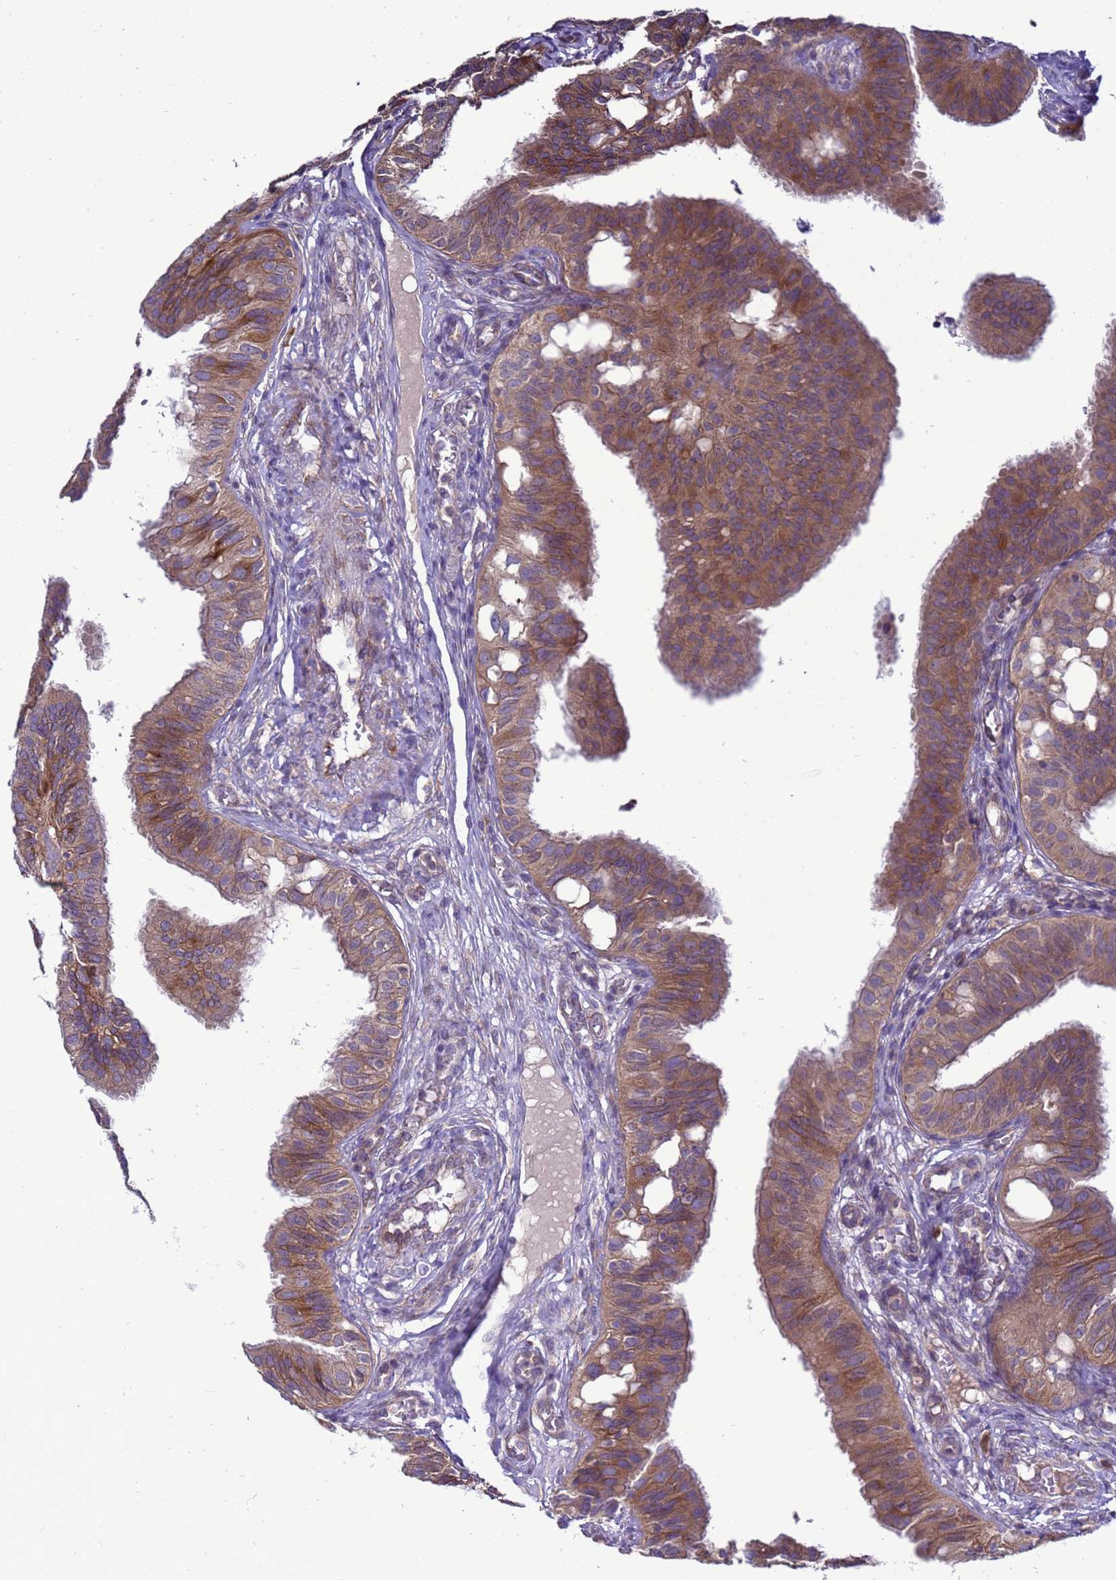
{"staining": {"intensity": "moderate", "quantity": ">75%", "location": "cytoplasmic/membranous"}, "tissue": "fallopian tube", "cell_type": "Glandular cells", "image_type": "normal", "snomed": [{"axis": "morphology", "description": "Normal tissue, NOS"}, {"axis": "topography", "description": "Fallopian tube"}, {"axis": "topography", "description": "Ovary"}], "caption": "Immunohistochemistry (DAB (3,3'-diaminobenzidine)) staining of benign human fallopian tube displays moderate cytoplasmic/membranous protein staining in about >75% of glandular cells. (IHC, brightfield microscopy, high magnification).", "gene": "MON1B", "patient": {"sex": "female", "age": 42}}